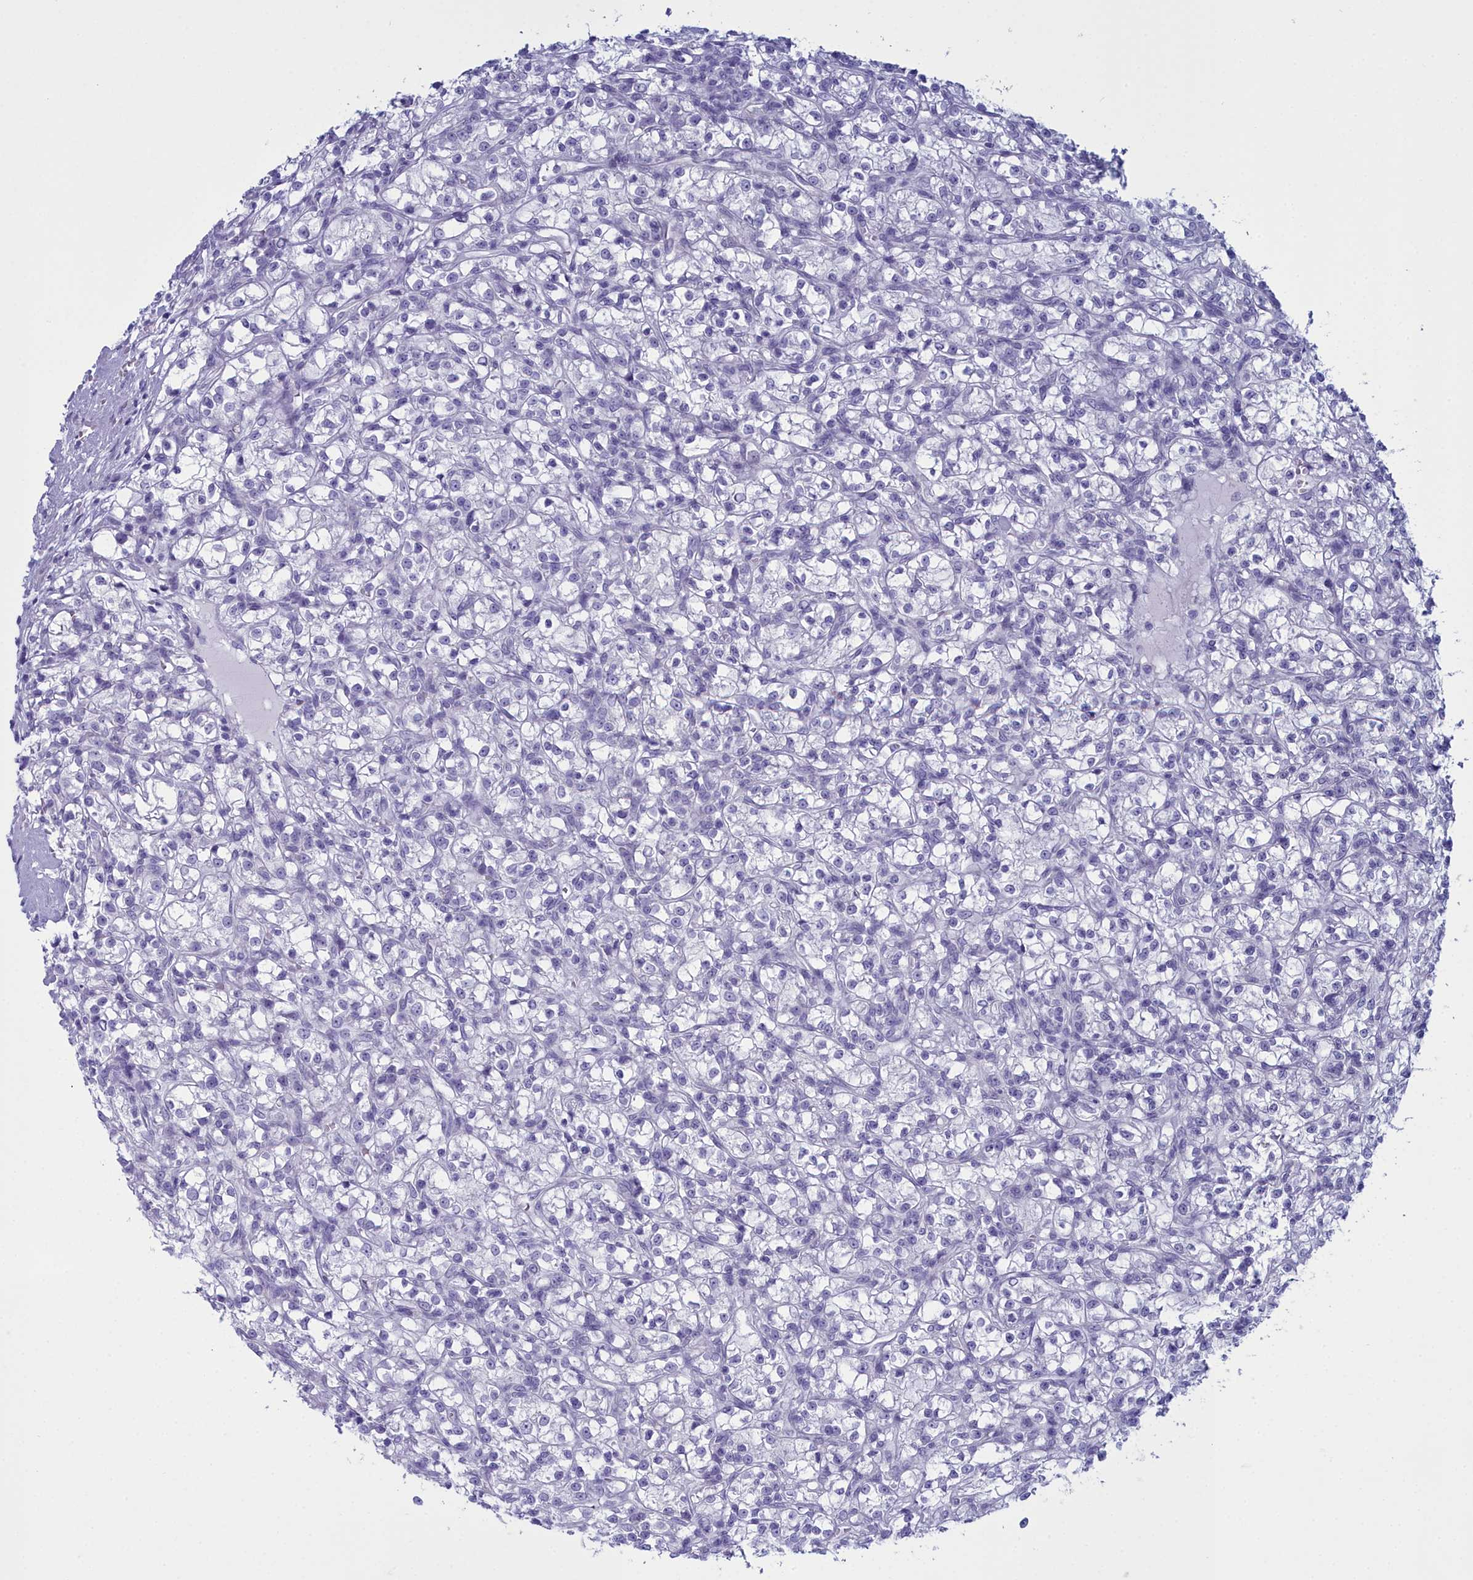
{"staining": {"intensity": "negative", "quantity": "none", "location": "none"}, "tissue": "renal cancer", "cell_type": "Tumor cells", "image_type": "cancer", "snomed": [{"axis": "morphology", "description": "Adenocarcinoma, NOS"}, {"axis": "topography", "description": "Kidney"}], "caption": "An IHC micrograph of renal adenocarcinoma is shown. There is no staining in tumor cells of renal adenocarcinoma.", "gene": "MAP6", "patient": {"sex": "female", "age": 59}}